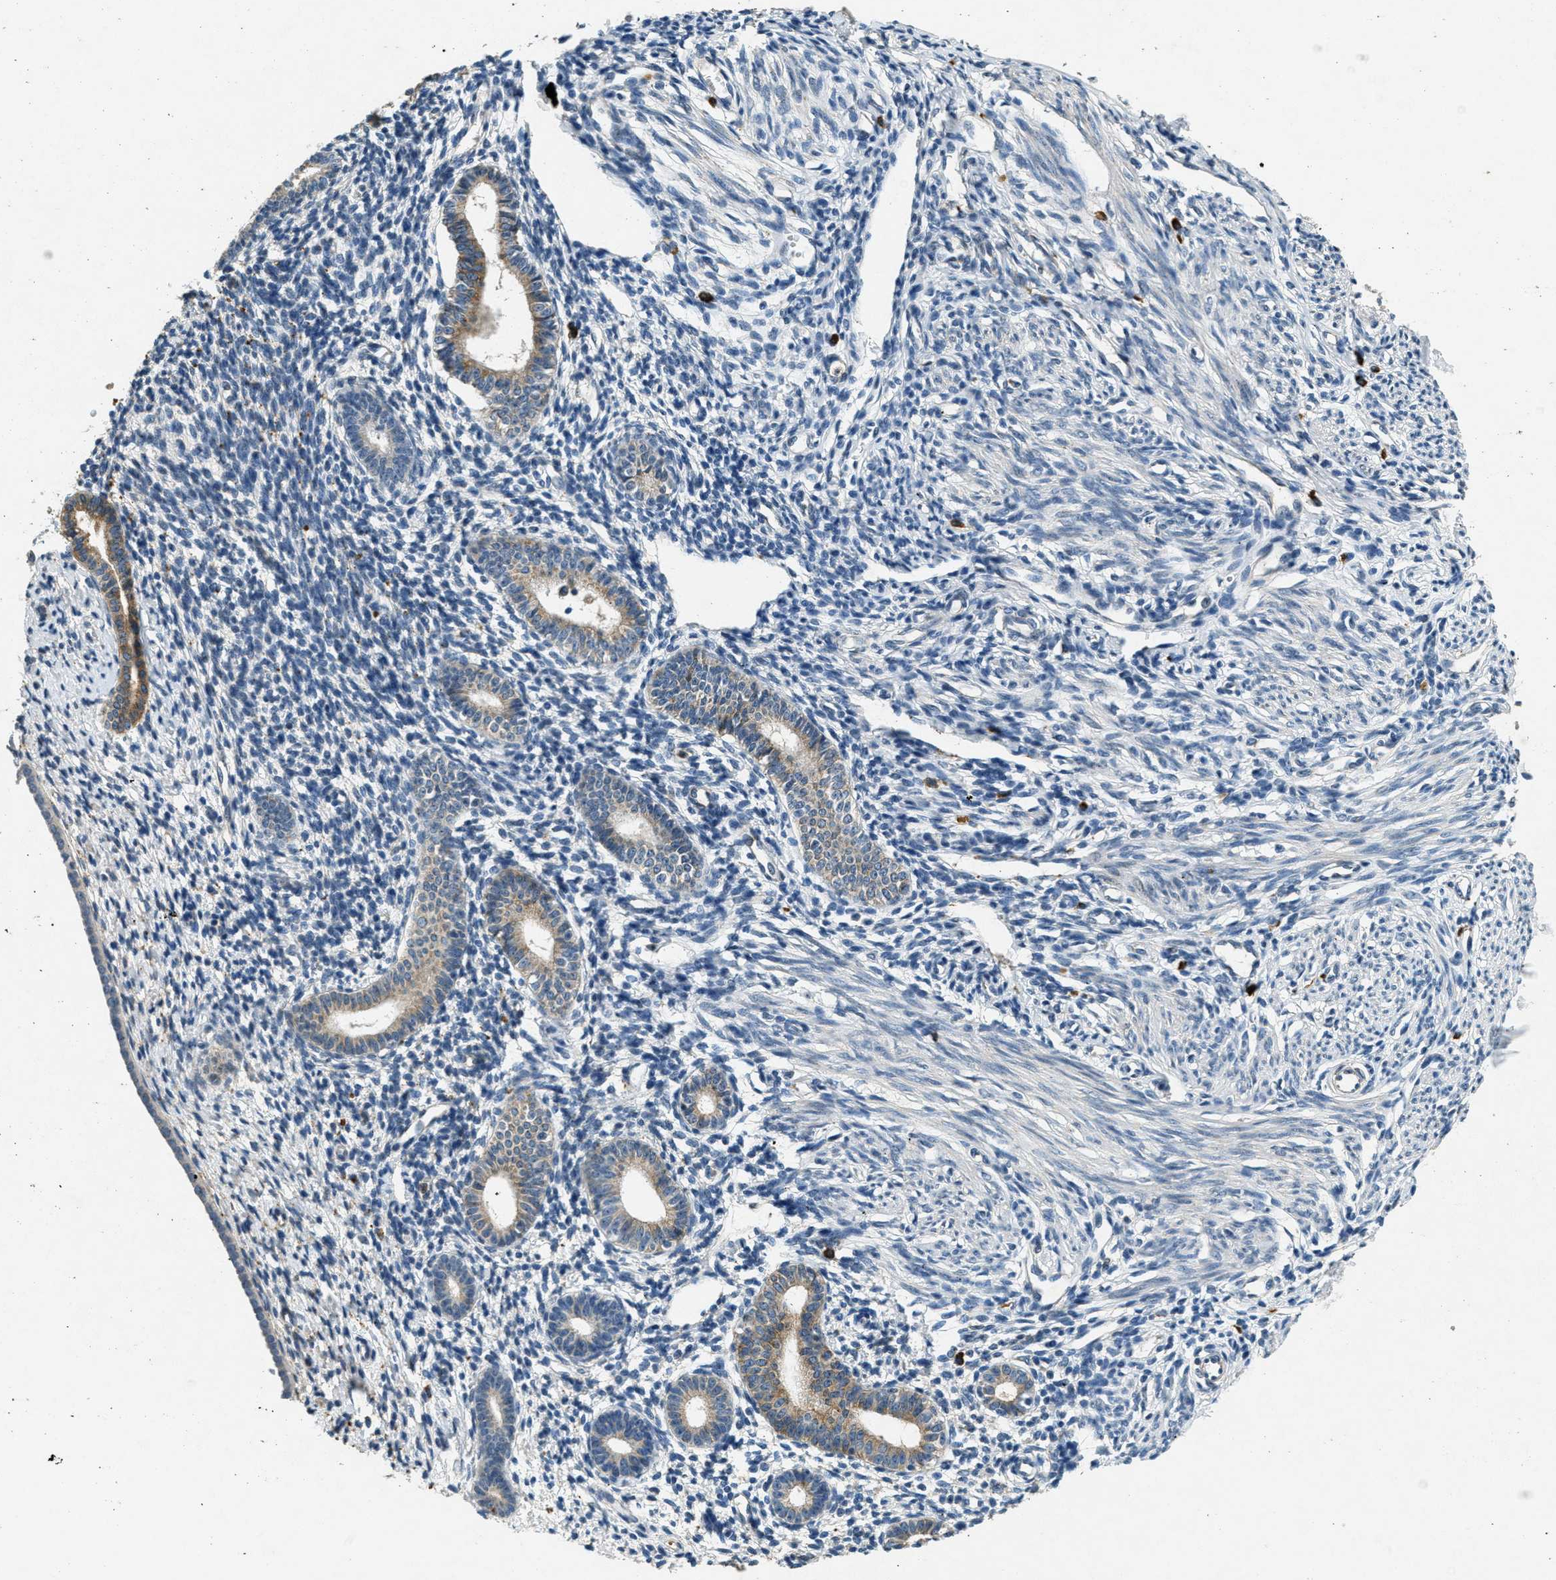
{"staining": {"intensity": "negative", "quantity": "none", "location": "none"}, "tissue": "endometrium", "cell_type": "Cells in endometrial stroma", "image_type": "normal", "snomed": [{"axis": "morphology", "description": "Normal tissue, NOS"}, {"axis": "topography", "description": "Endometrium"}], "caption": "Immunohistochemistry of normal endometrium displays no staining in cells in endometrial stroma. Brightfield microscopy of immunohistochemistry (IHC) stained with DAB (brown) and hematoxylin (blue), captured at high magnification.", "gene": "RAB3D", "patient": {"sex": "female", "age": 71}}